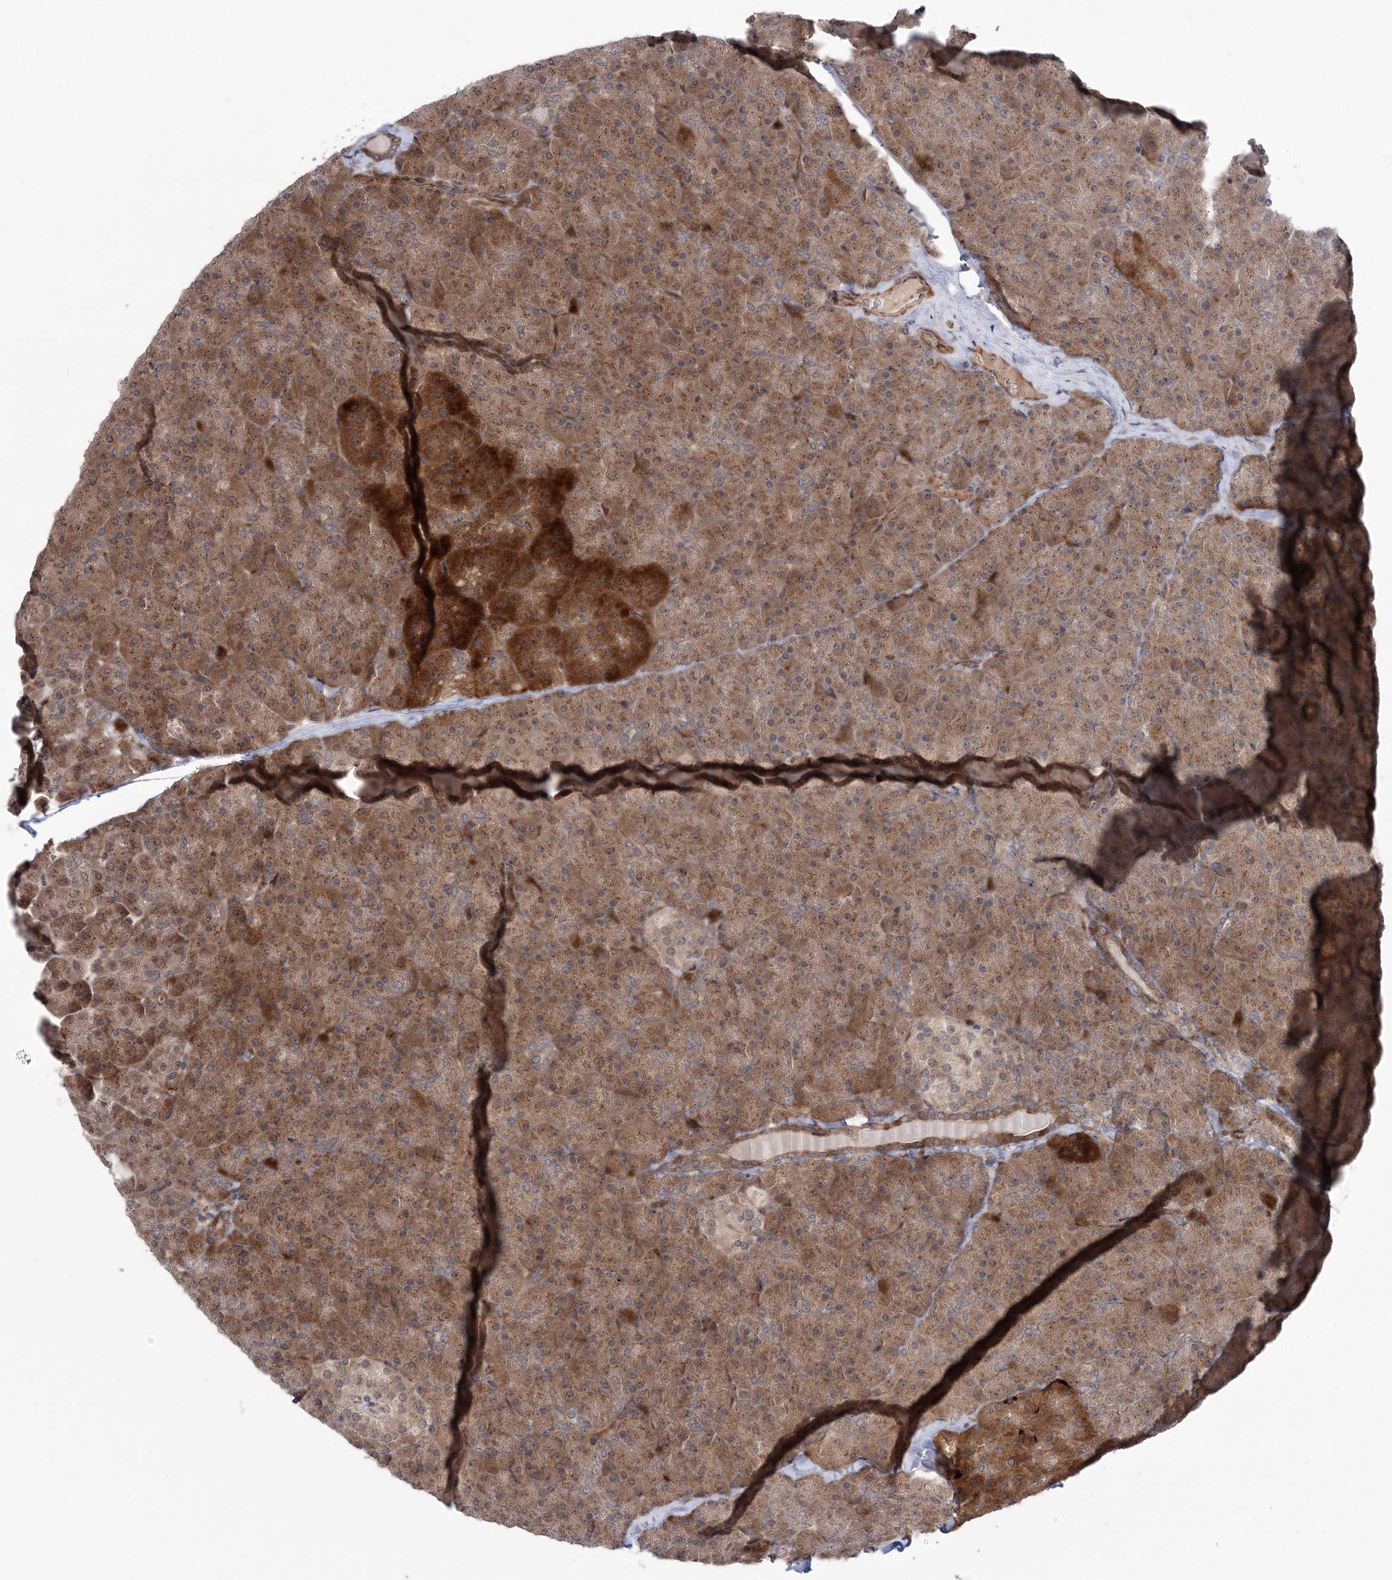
{"staining": {"intensity": "strong", "quantity": ">75%", "location": "cytoplasmic/membranous"}, "tissue": "pancreas", "cell_type": "Exocrine glandular cells", "image_type": "normal", "snomed": [{"axis": "morphology", "description": "Normal tissue, NOS"}, {"axis": "topography", "description": "Pancreas"}], "caption": "Protein expression analysis of normal pancreas demonstrates strong cytoplasmic/membranous expression in about >75% of exocrine glandular cells.", "gene": "UBTD2", "patient": {"sex": "male", "age": 36}}